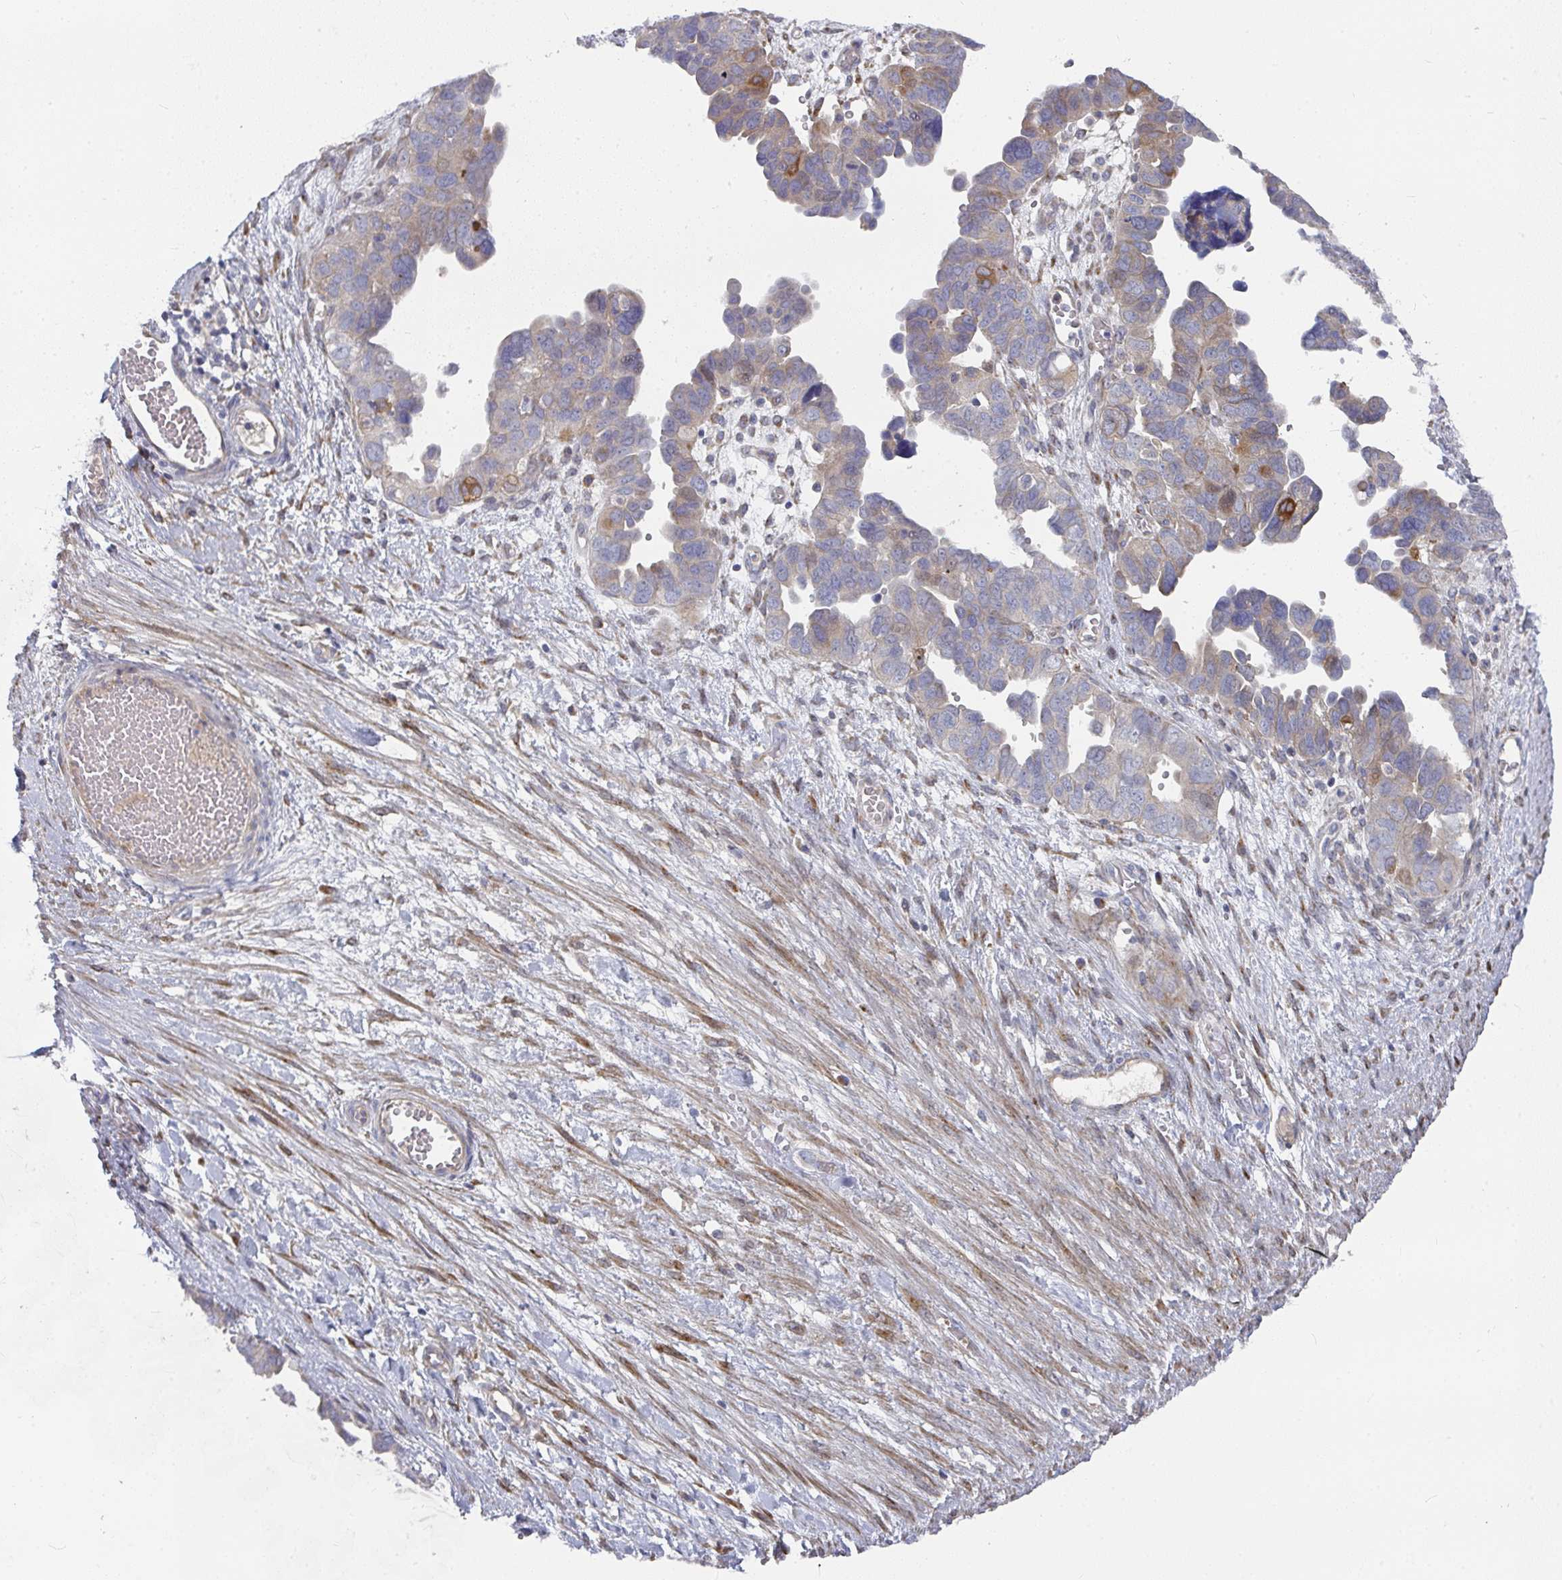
{"staining": {"intensity": "moderate", "quantity": "<25%", "location": "cytoplasmic/membranous"}, "tissue": "ovarian cancer", "cell_type": "Tumor cells", "image_type": "cancer", "snomed": [{"axis": "morphology", "description": "Cystadenocarcinoma, serous, NOS"}, {"axis": "topography", "description": "Ovary"}], "caption": "Protein analysis of ovarian cancer (serous cystadenocarcinoma) tissue demonstrates moderate cytoplasmic/membranous expression in about <25% of tumor cells.", "gene": "RHEBL1", "patient": {"sex": "female", "age": 64}}